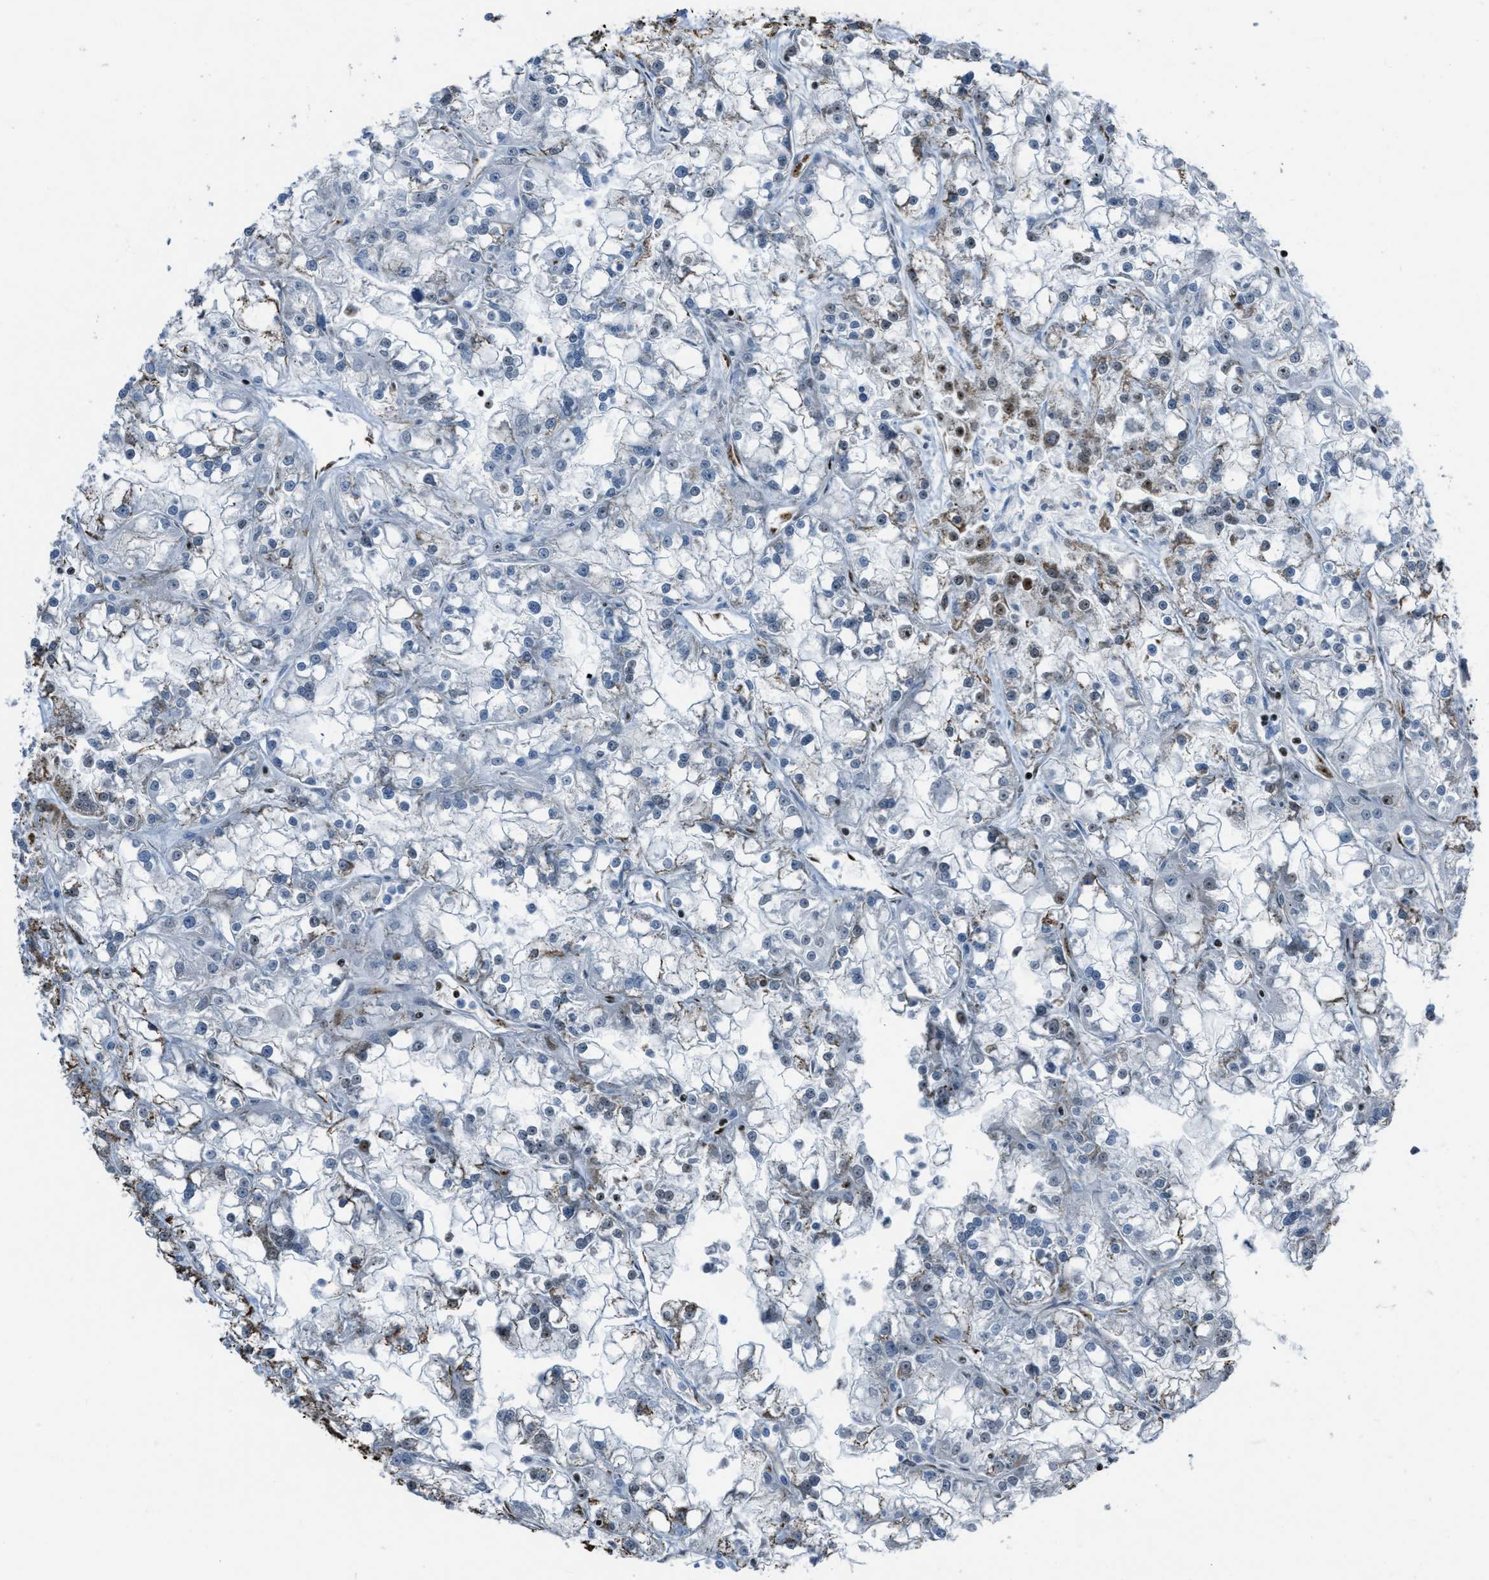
{"staining": {"intensity": "moderate", "quantity": "<25%", "location": "cytoplasmic/membranous,nuclear"}, "tissue": "renal cancer", "cell_type": "Tumor cells", "image_type": "cancer", "snomed": [{"axis": "morphology", "description": "Adenocarcinoma, NOS"}, {"axis": "topography", "description": "Kidney"}], "caption": "A histopathology image showing moderate cytoplasmic/membranous and nuclear expression in approximately <25% of tumor cells in renal cancer (adenocarcinoma), as visualized by brown immunohistochemical staining.", "gene": "SLFN5", "patient": {"sex": "female", "age": 52}}